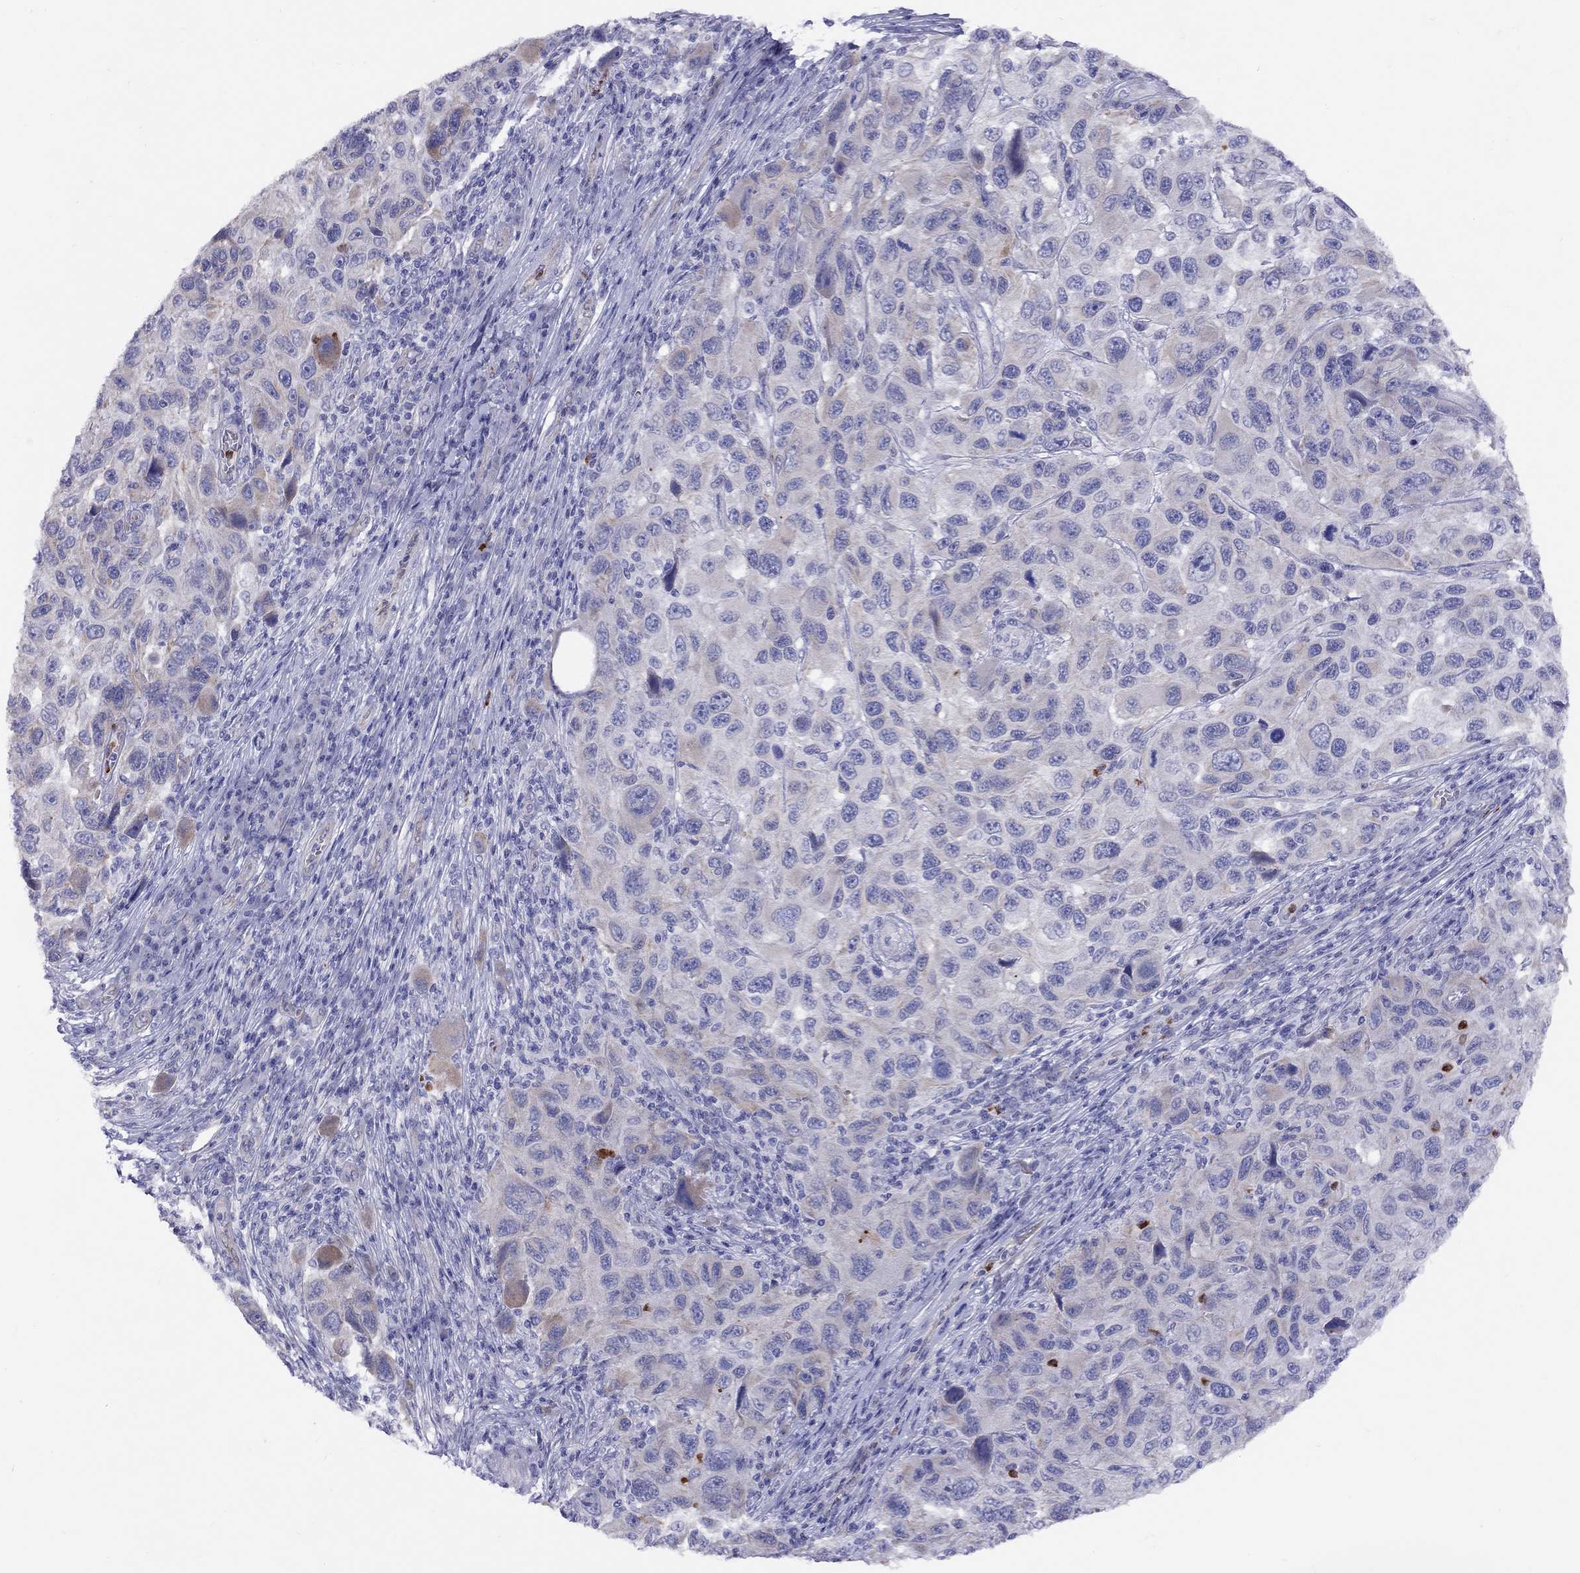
{"staining": {"intensity": "weak", "quantity": "<25%", "location": "cytoplasmic/membranous"}, "tissue": "melanoma", "cell_type": "Tumor cells", "image_type": "cancer", "snomed": [{"axis": "morphology", "description": "Malignant melanoma, NOS"}, {"axis": "topography", "description": "Skin"}], "caption": "Immunohistochemistry (IHC) of malignant melanoma demonstrates no expression in tumor cells.", "gene": "SPINT4", "patient": {"sex": "male", "age": 53}}